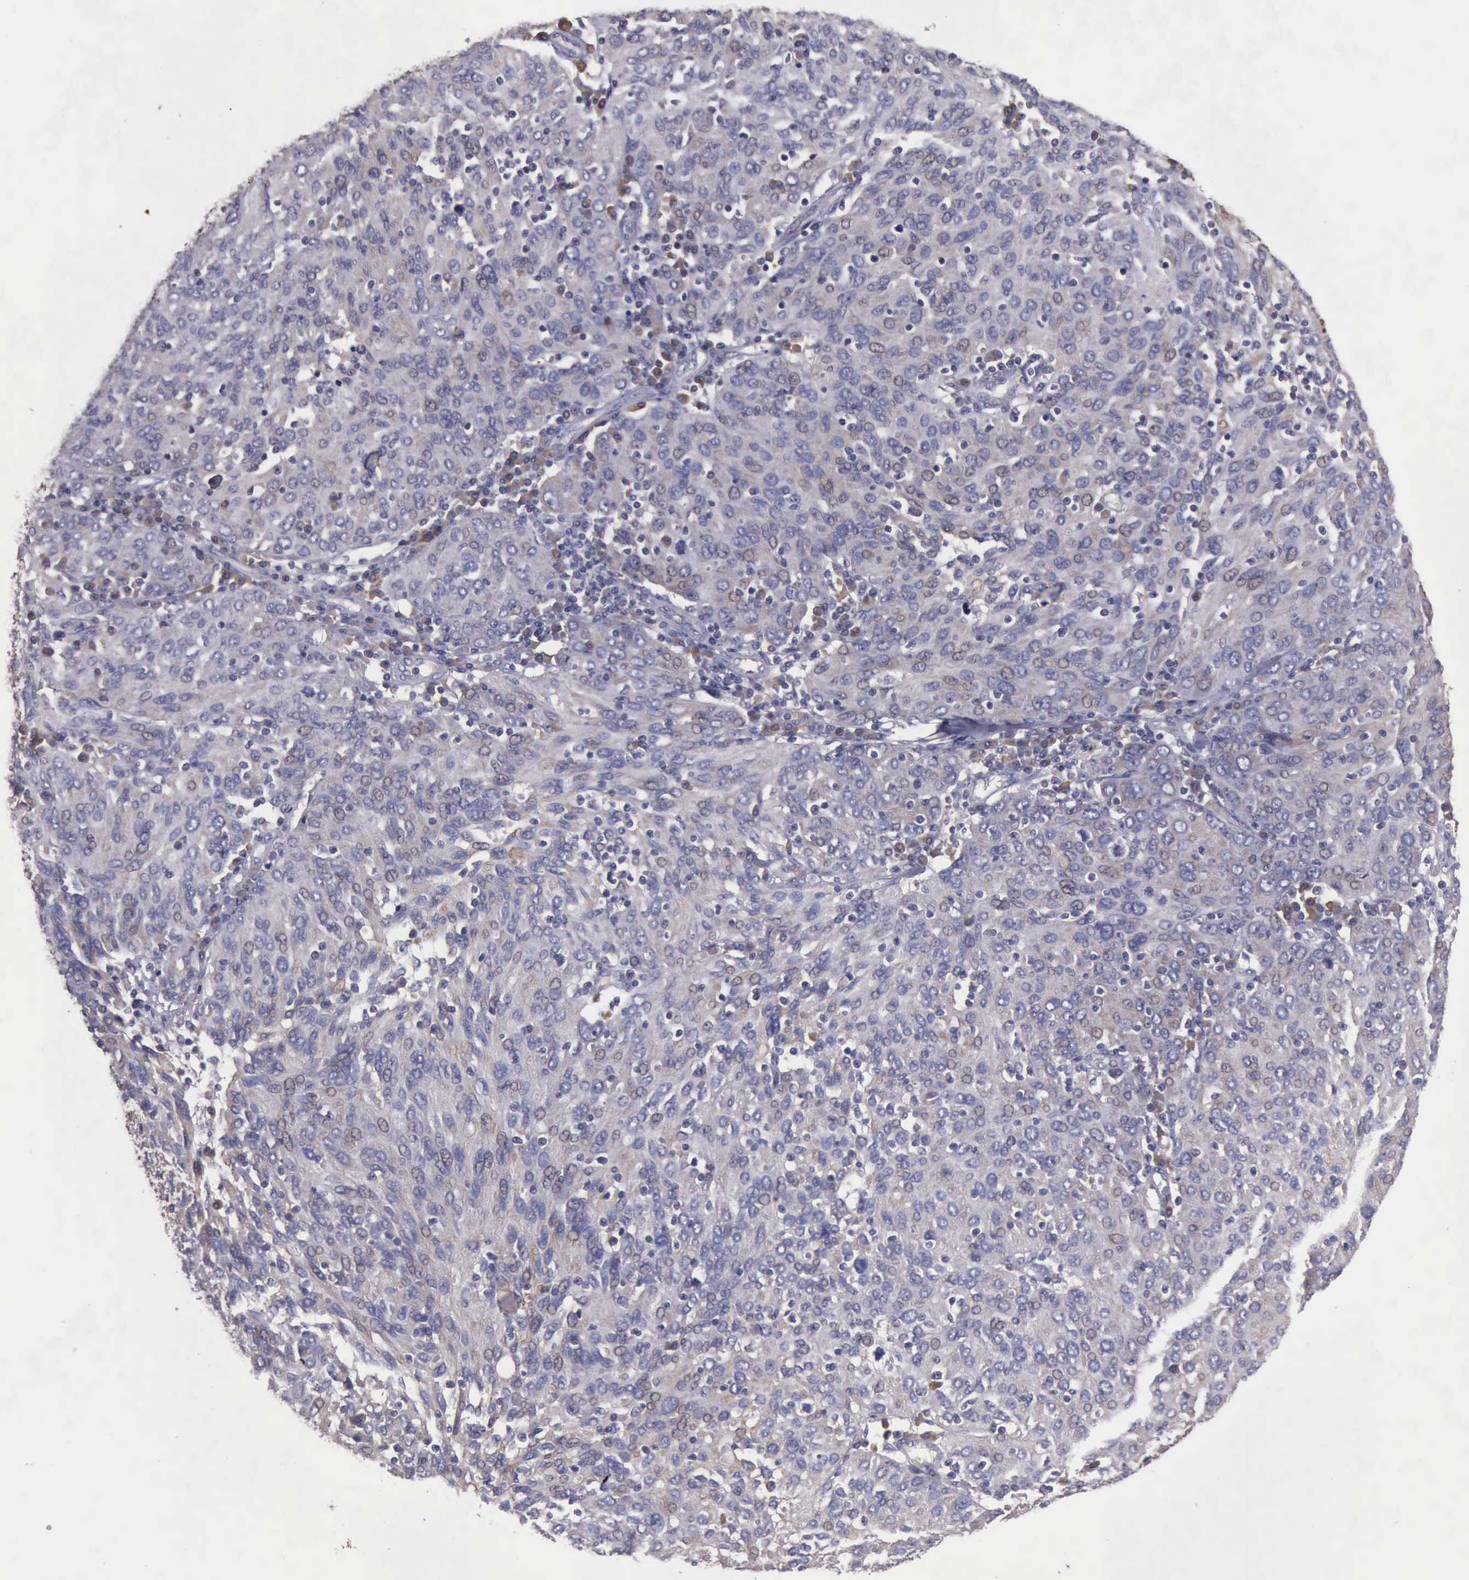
{"staining": {"intensity": "negative", "quantity": "none", "location": "none"}, "tissue": "ovarian cancer", "cell_type": "Tumor cells", "image_type": "cancer", "snomed": [{"axis": "morphology", "description": "Carcinoma, endometroid"}, {"axis": "topography", "description": "Ovary"}], "caption": "A high-resolution photomicrograph shows immunohistochemistry staining of ovarian cancer, which displays no significant staining in tumor cells.", "gene": "RAB39B", "patient": {"sex": "female", "age": 50}}